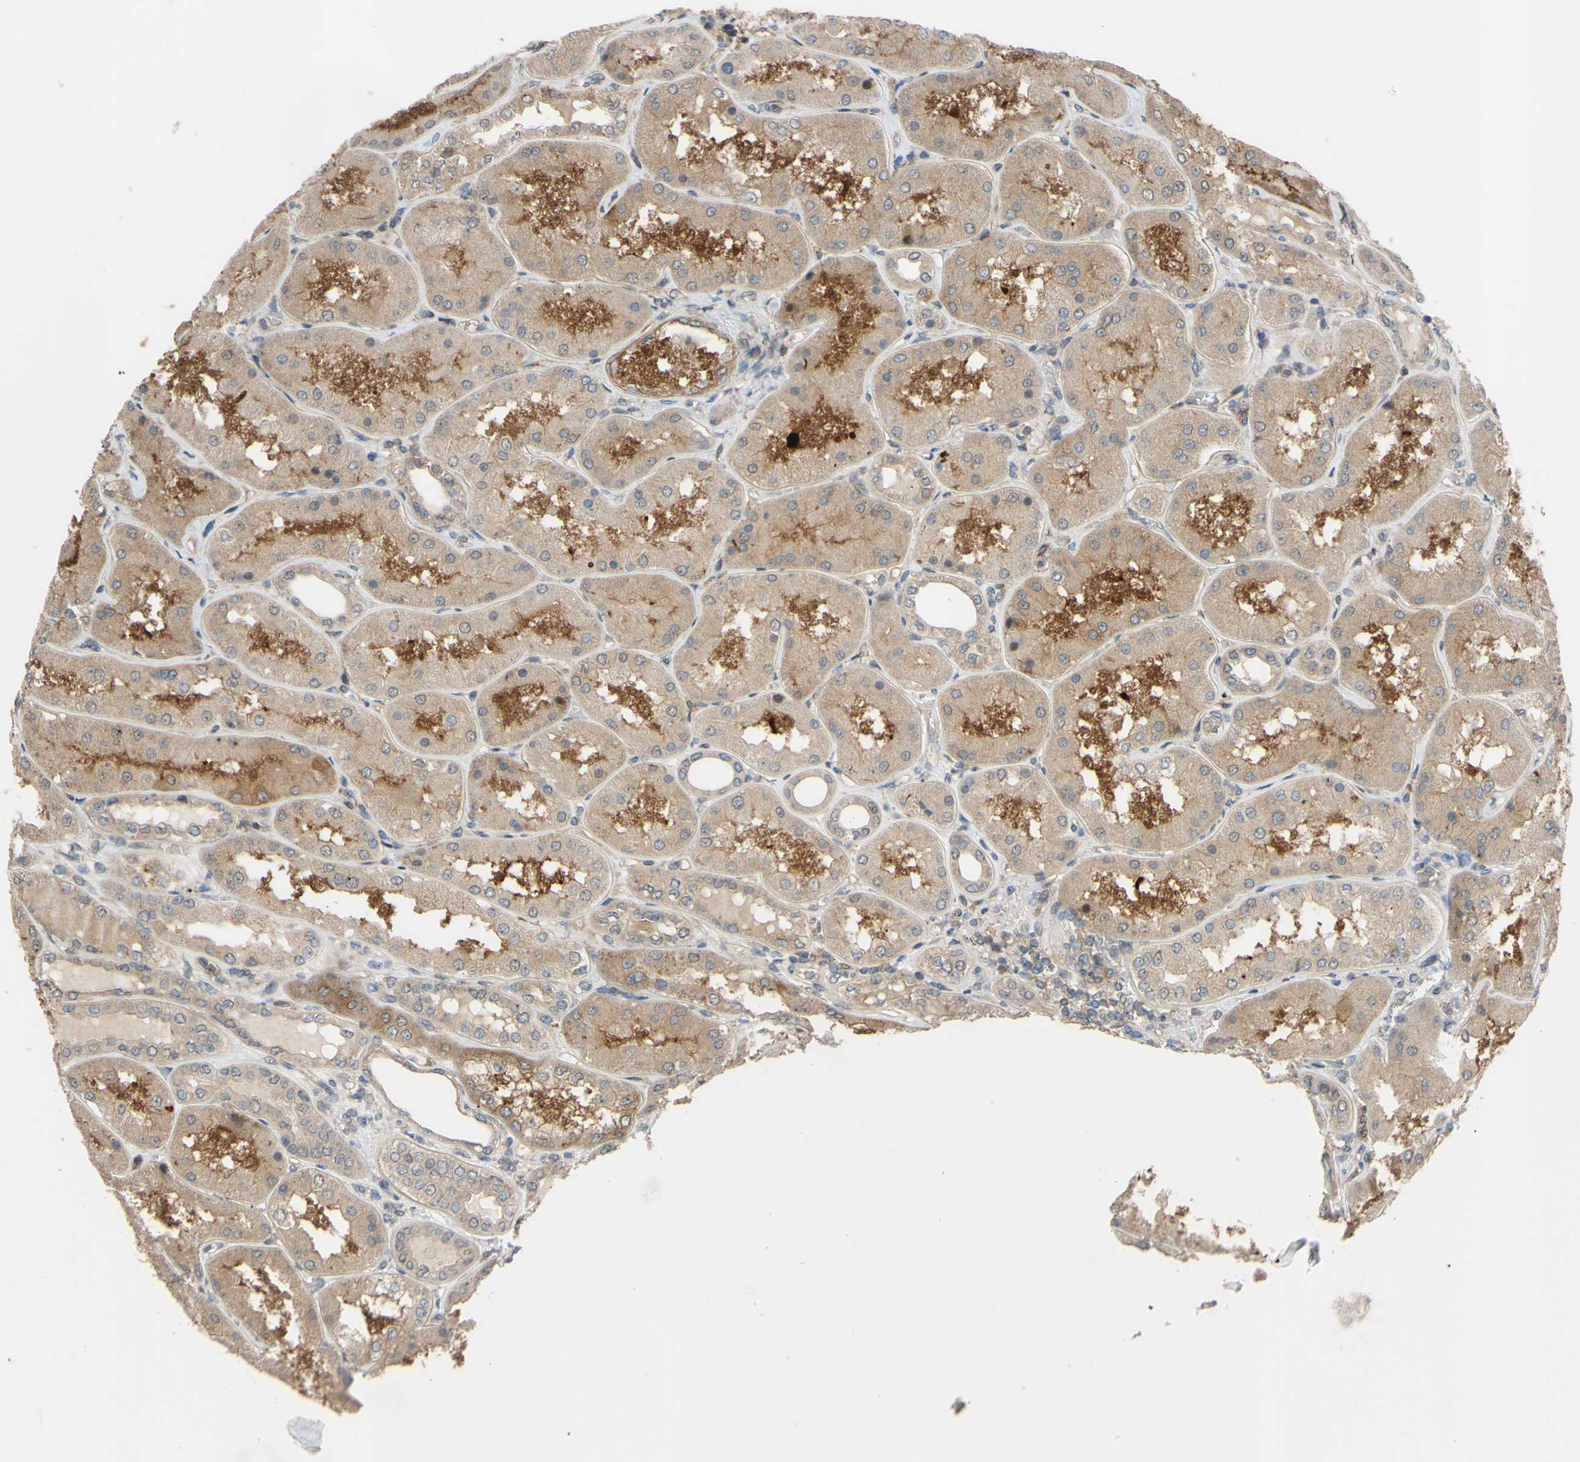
{"staining": {"intensity": "weak", "quantity": ">75%", "location": "cytoplasmic/membranous"}, "tissue": "kidney", "cell_type": "Cells in glomeruli", "image_type": "normal", "snomed": [{"axis": "morphology", "description": "Normal tissue, NOS"}, {"axis": "topography", "description": "Kidney"}], "caption": "Immunohistochemistry photomicrograph of unremarkable kidney stained for a protein (brown), which displays low levels of weak cytoplasmic/membranous staining in approximately >75% of cells in glomeruli.", "gene": "SHROOM4", "patient": {"sex": "female", "age": 56}}